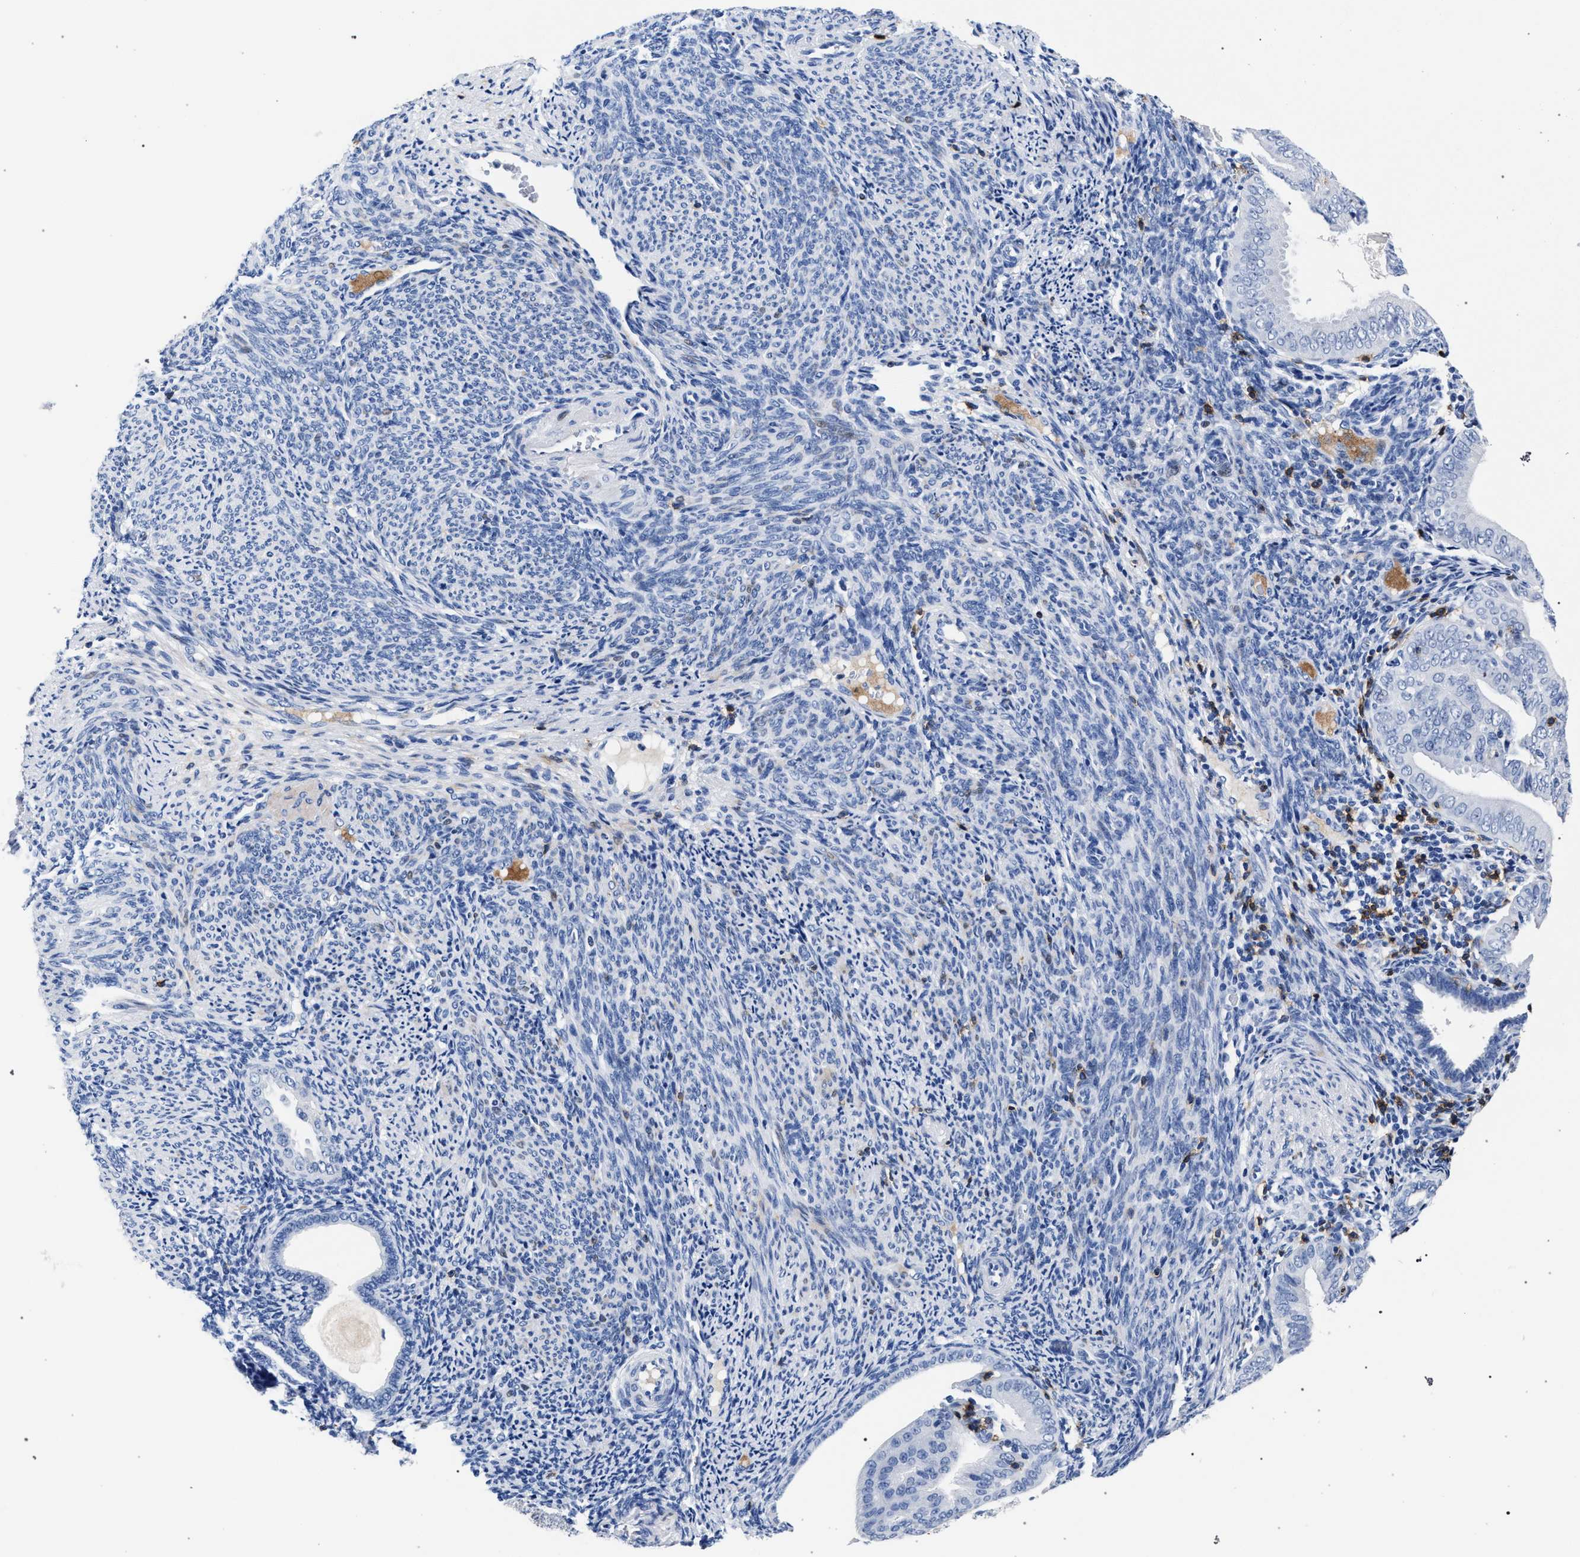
{"staining": {"intensity": "negative", "quantity": "none", "location": "none"}, "tissue": "endometrial cancer", "cell_type": "Tumor cells", "image_type": "cancer", "snomed": [{"axis": "morphology", "description": "Adenocarcinoma, NOS"}, {"axis": "topography", "description": "Endometrium"}], "caption": "This is a micrograph of immunohistochemistry (IHC) staining of adenocarcinoma (endometrial), which shows no positivity in tumor cells.", "gene": "KLRK1", "patient": {"sex": "female", "age": 58}}